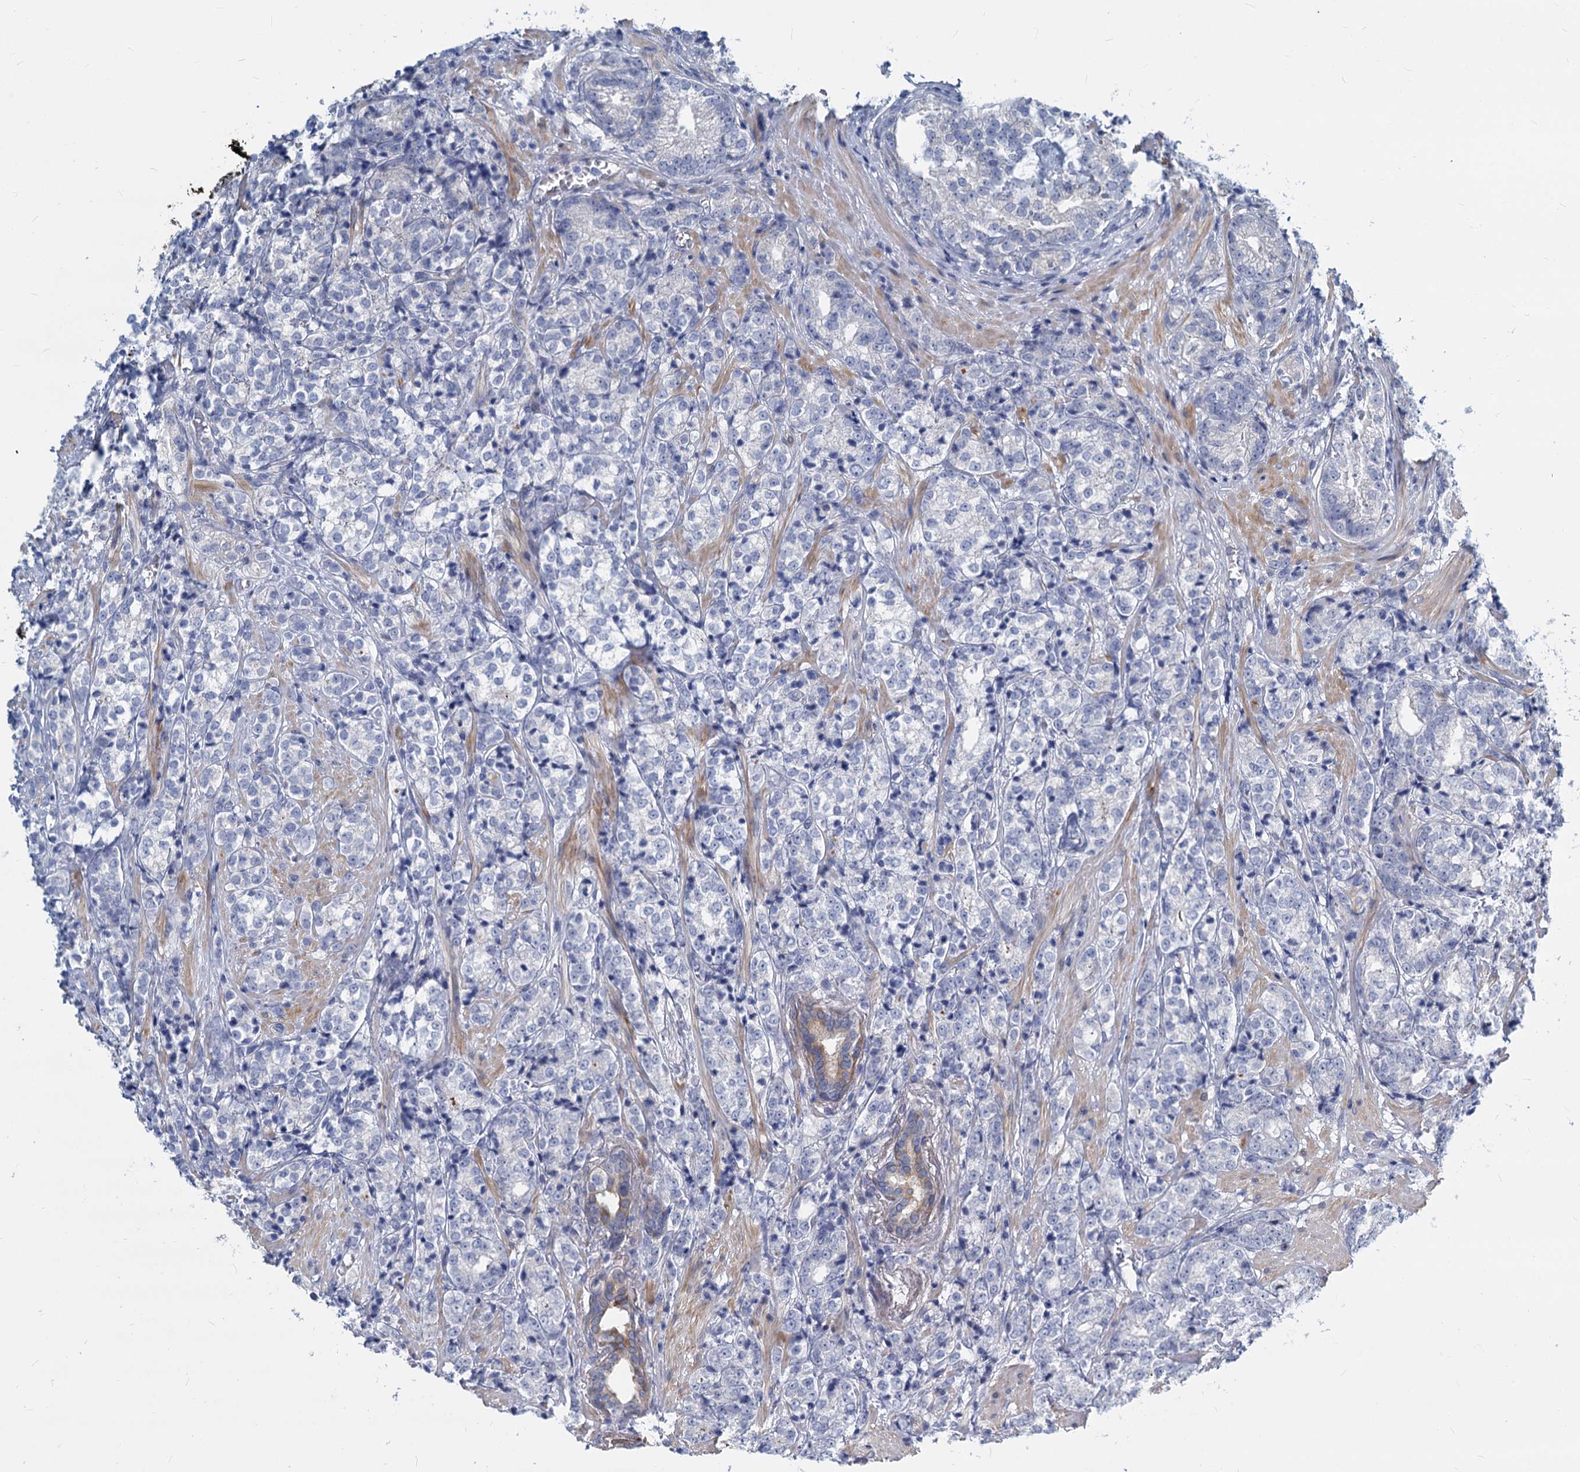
{"staining": {"intensity": "negative", "quantity": "none", "location": "none"}, "tissue": "prostate cancer", "cell_type": "Tumor cells", "image_type": "cancer", "snomed": [{"axis": "morphology", "description": "Adenocarcinoma, High grade"}, {"axis": "topography", "description": "Prostate"}], "caption": "This is an immunohistochemistry (IHC) photomicrograph of prostate cancer (high-grade adenocarcinoma). There is no positivity in tumor cells.", "gene": "GSTM3", "patient": {"sex": "male", "age": 69}}